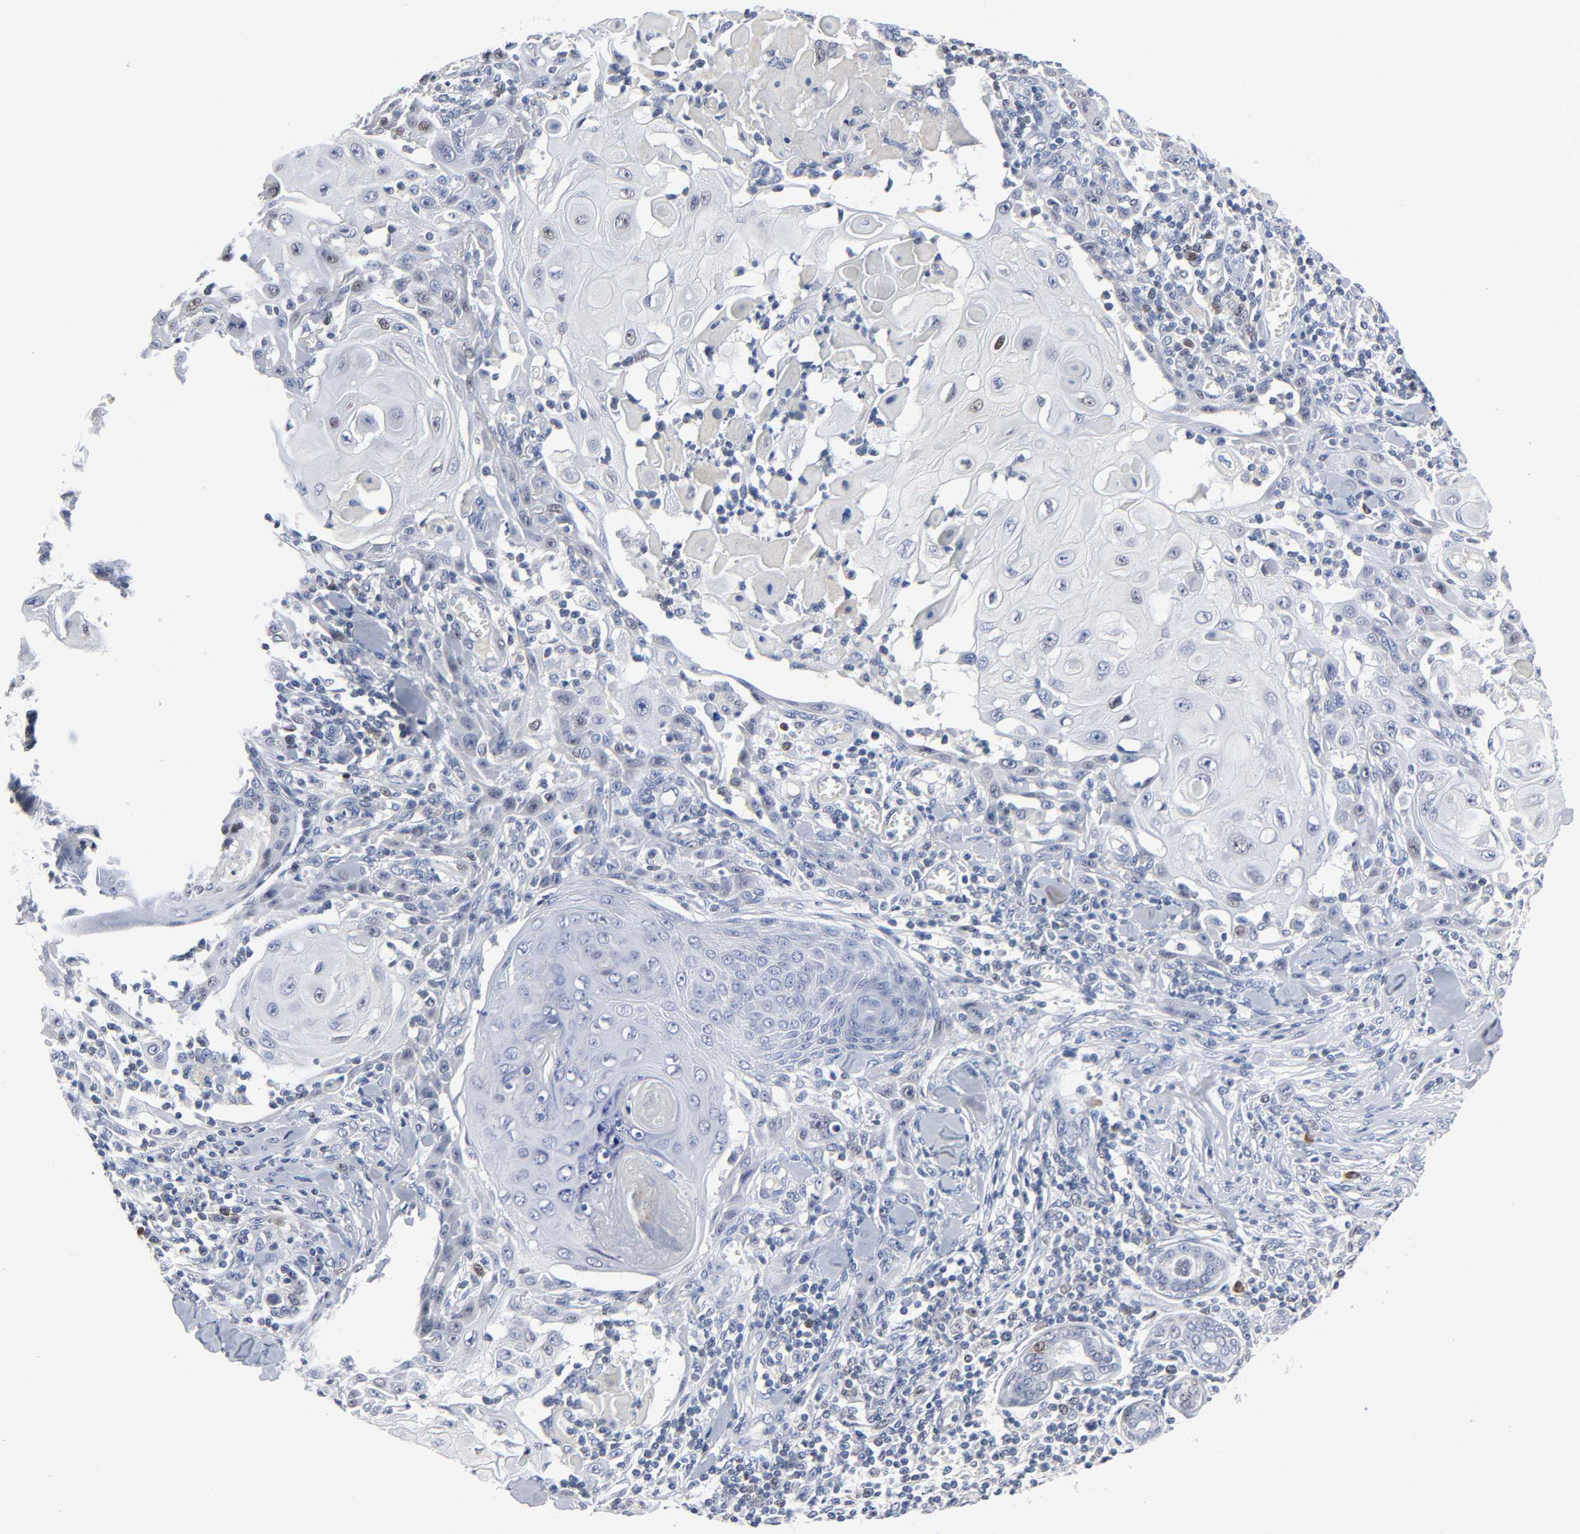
{"staining": {"intensity": "negative", "quantity": "none", "location": "none"}, "tissue": "skin cancer", "cell_type": "Tumor cells", "image_type": "cancer", "snomed": [{"axis": "morphology", "description": "Squamous cell carcinoma, NOS"}, {"axis": "topography", "description": "Skin"}], "caption": "An immunohistochemistry photomicrograph of skin squamous cell carcinoma is shown. There is no staining in tumor cells of skin squamous cell carcinoma. Nuclei are stained in blue.", "gene": "WEE1", "patient": {"sex": "male", "age": 24}}